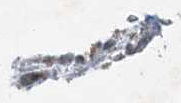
{"staining": {"intensity": "moderate", "quantity": ">75%", "location": "cytoplasmic/membranous"}, "tissue": "ovarian cancer", "cell_type": "Tumor cells", "image_type": "cancer", "snomed": [{"axis": "morphology", "description": "Cystadenocarcinoma, mucinous, NOS"}, {"axis": "topography", "description": "Ovary"}], "caption": "This photomicrograph exhibits immunohistochemistry (IHC) staining of human ovarian mucinous cystadenocarcinoma, with medium moderate cytoplasmic/membranous positivity in approximately >75% of tumor cells.", "gene": "PC", "patient": {"sex": "female", "age": 37}}